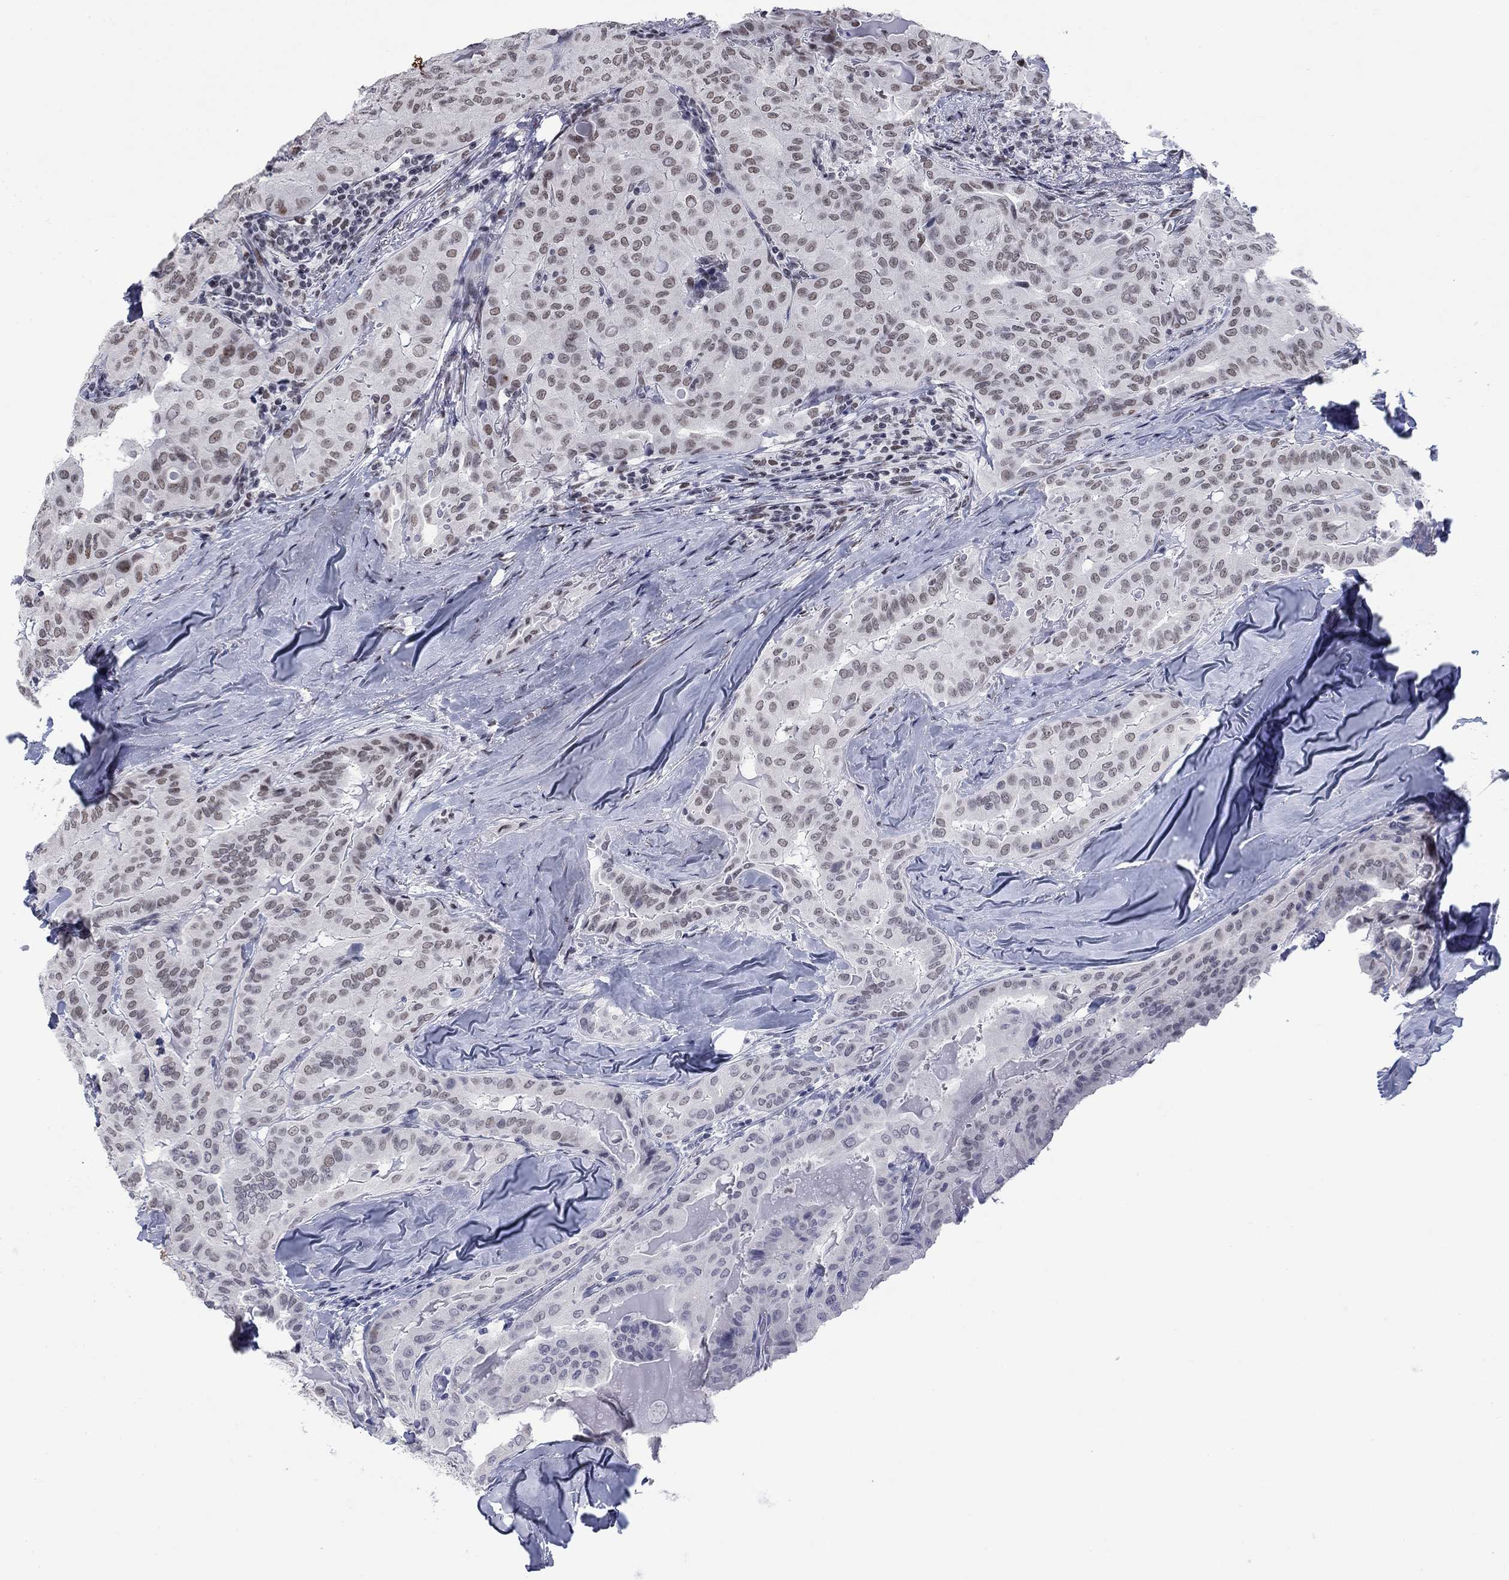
{"staining": {"intensity": "weak", "quantity": "25%-75%", "location": "nuclear"}, "tissue": "thyroid cancer", "cell_type": "Tumor cells", "image_type": "cancer", "snomed": [{"axis": "morphology", "description": "Papillary adenocarcinoma, NOS"}, {"axis": "topography", "description": "Thyroid gland"}], "caption": "This photomicrograph displays immunohistochemistry (IHC) staining of human thyroid cancer, with low weak nuclear expression in about 25%-75% of tumor cells.", "gene": "NPAS3", "patient": {"sex": "female", "age": 68}}